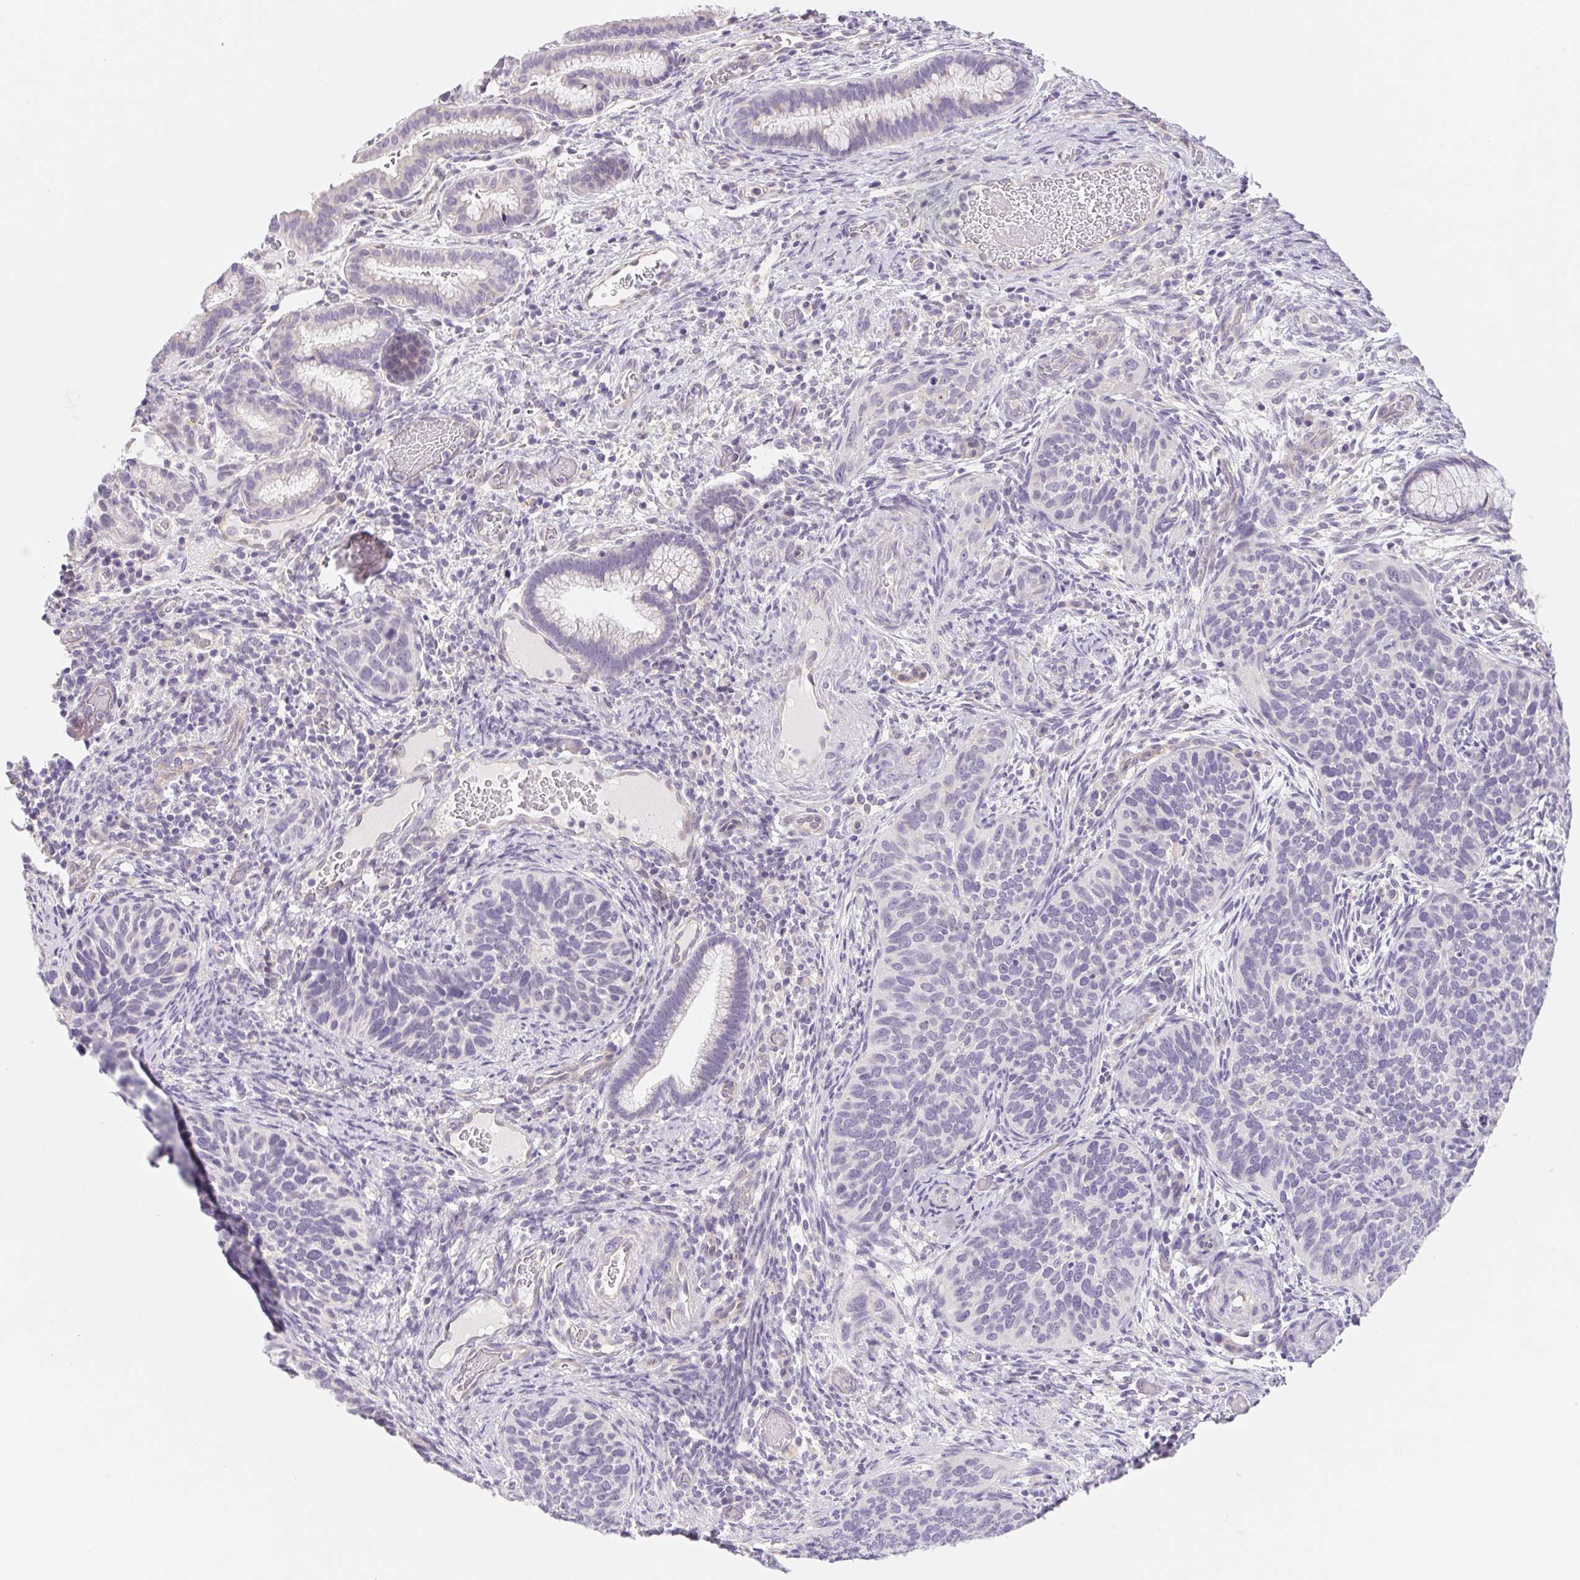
{"staining": {"intensity": "negative", "quantity": "none", "location": "none"}, "tissue": "cervical cancer", "cell_type": "Tumor cells", "image_type": "cancer", "snomed": [{"axis": "morphology", "description": "Squamous cell carcinoma, NOS"}, {"axis": "topography", "description": "Cervix"}], "caption": "A histopathology image of human cervical cancer (squamous cell carcinoma) is negative for staining in tumor cells.", "gene": "CTNND2", "patient": {"sex": "female", "age": 51}}